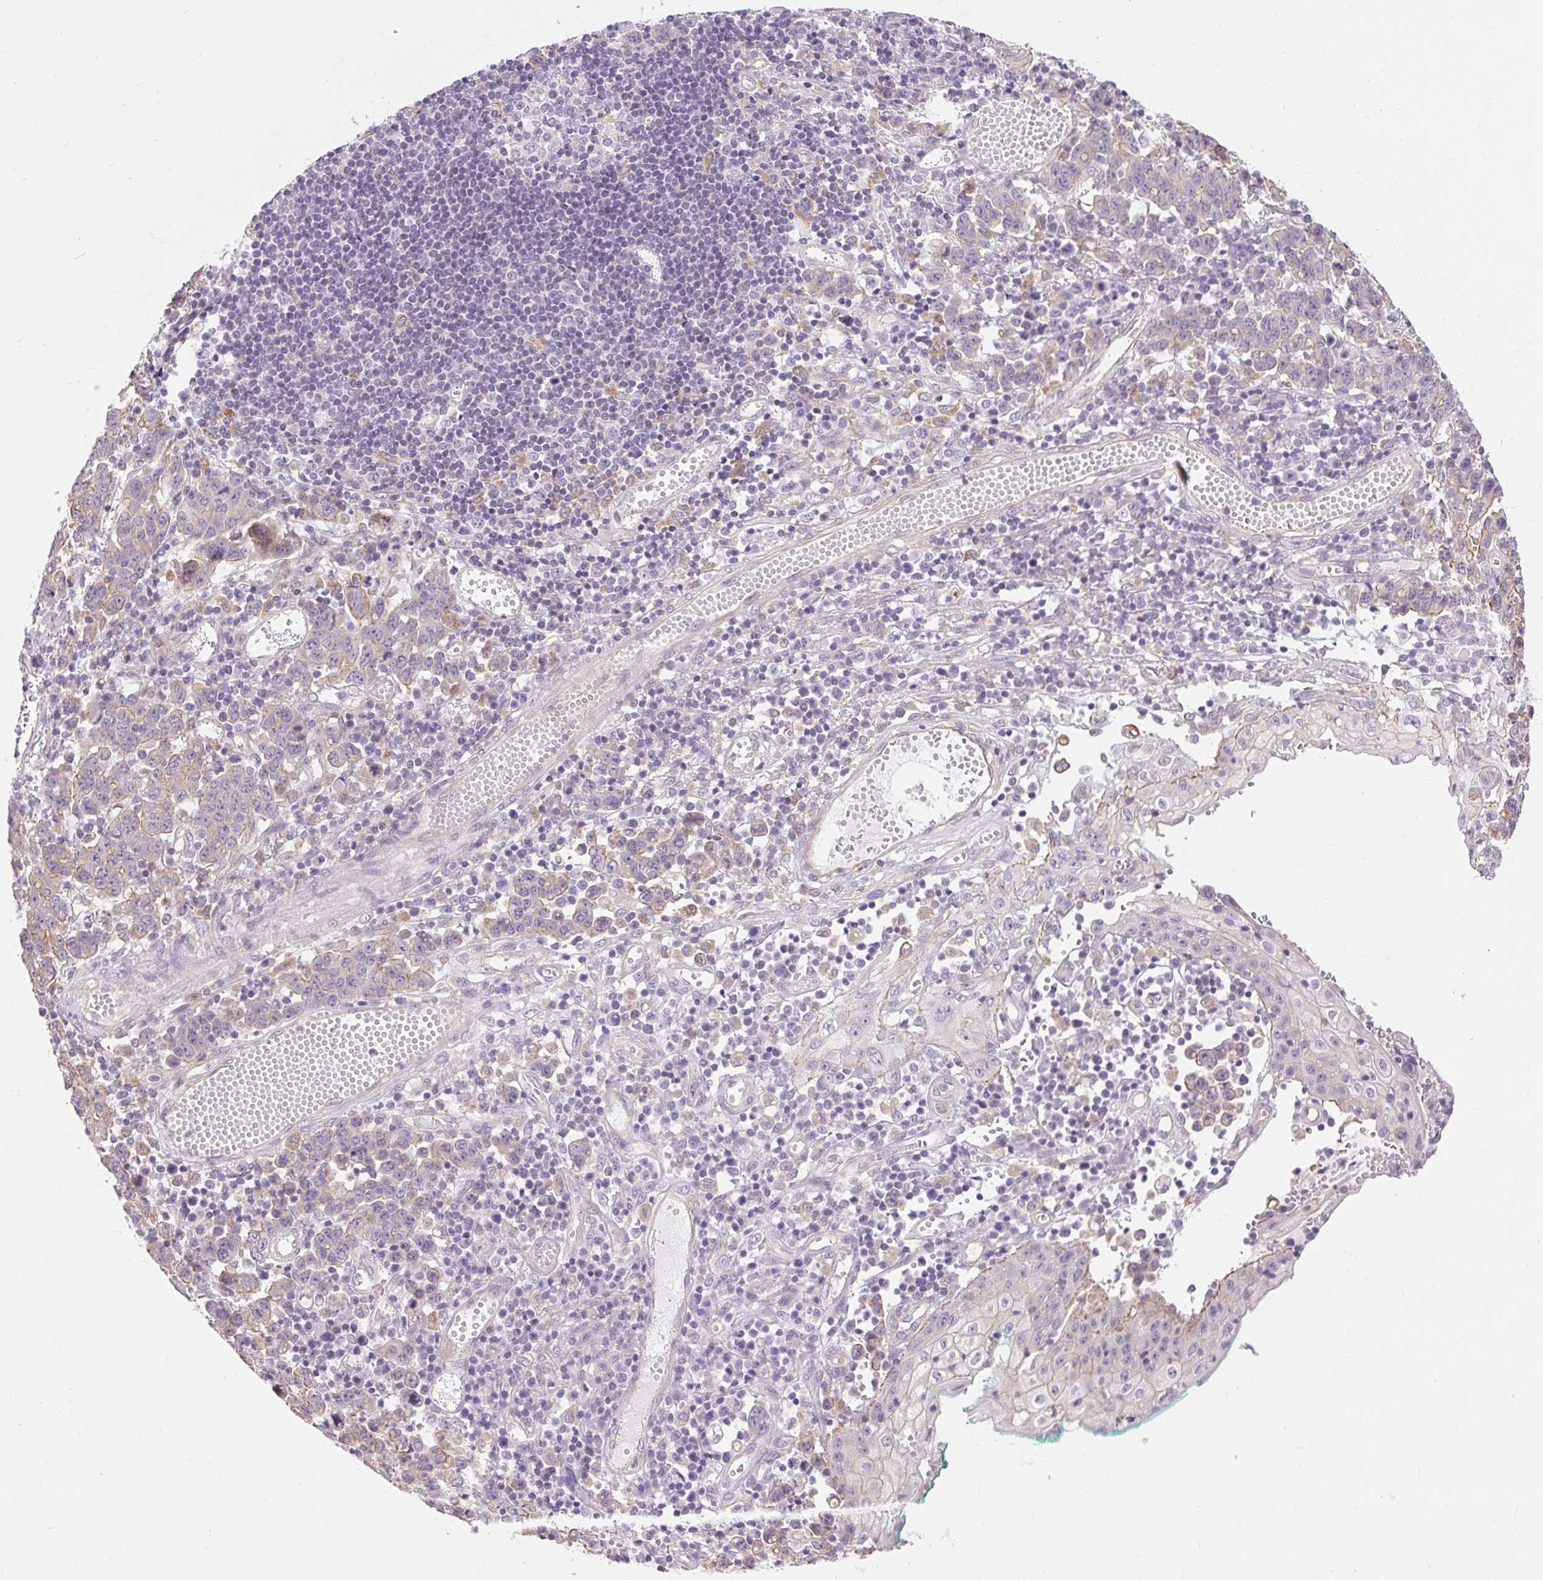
{"staining": {"intensity": "weak", "quantity": "<25%", "location": "cytoplasmic/membranous"}, "tissue": "stomach cancer", "cell_type": "Tumor cells", "image_type": "cancer", "snomed": [{"axis": "morphology", "description": "Adenocarcinoma, NOS"}, {"axis": "topography", "description": "Stomach, upper"}], "caption": "An immunohistochemistry (IHC) histopathology image of stomach cancer (adenocarcinoma) is shown. There is no staining in tumor cells of stomach cancer (adenocarcinoma). Brightfield microscopy of immunohistochemistry (IHC) stained with DAB (3,3'-diaminobenzidine) (brown) and hematoxylin (blue), captured at high magnification.", "gene": "TM6SF1", "patient": {"sex": "male", "age": 69}}